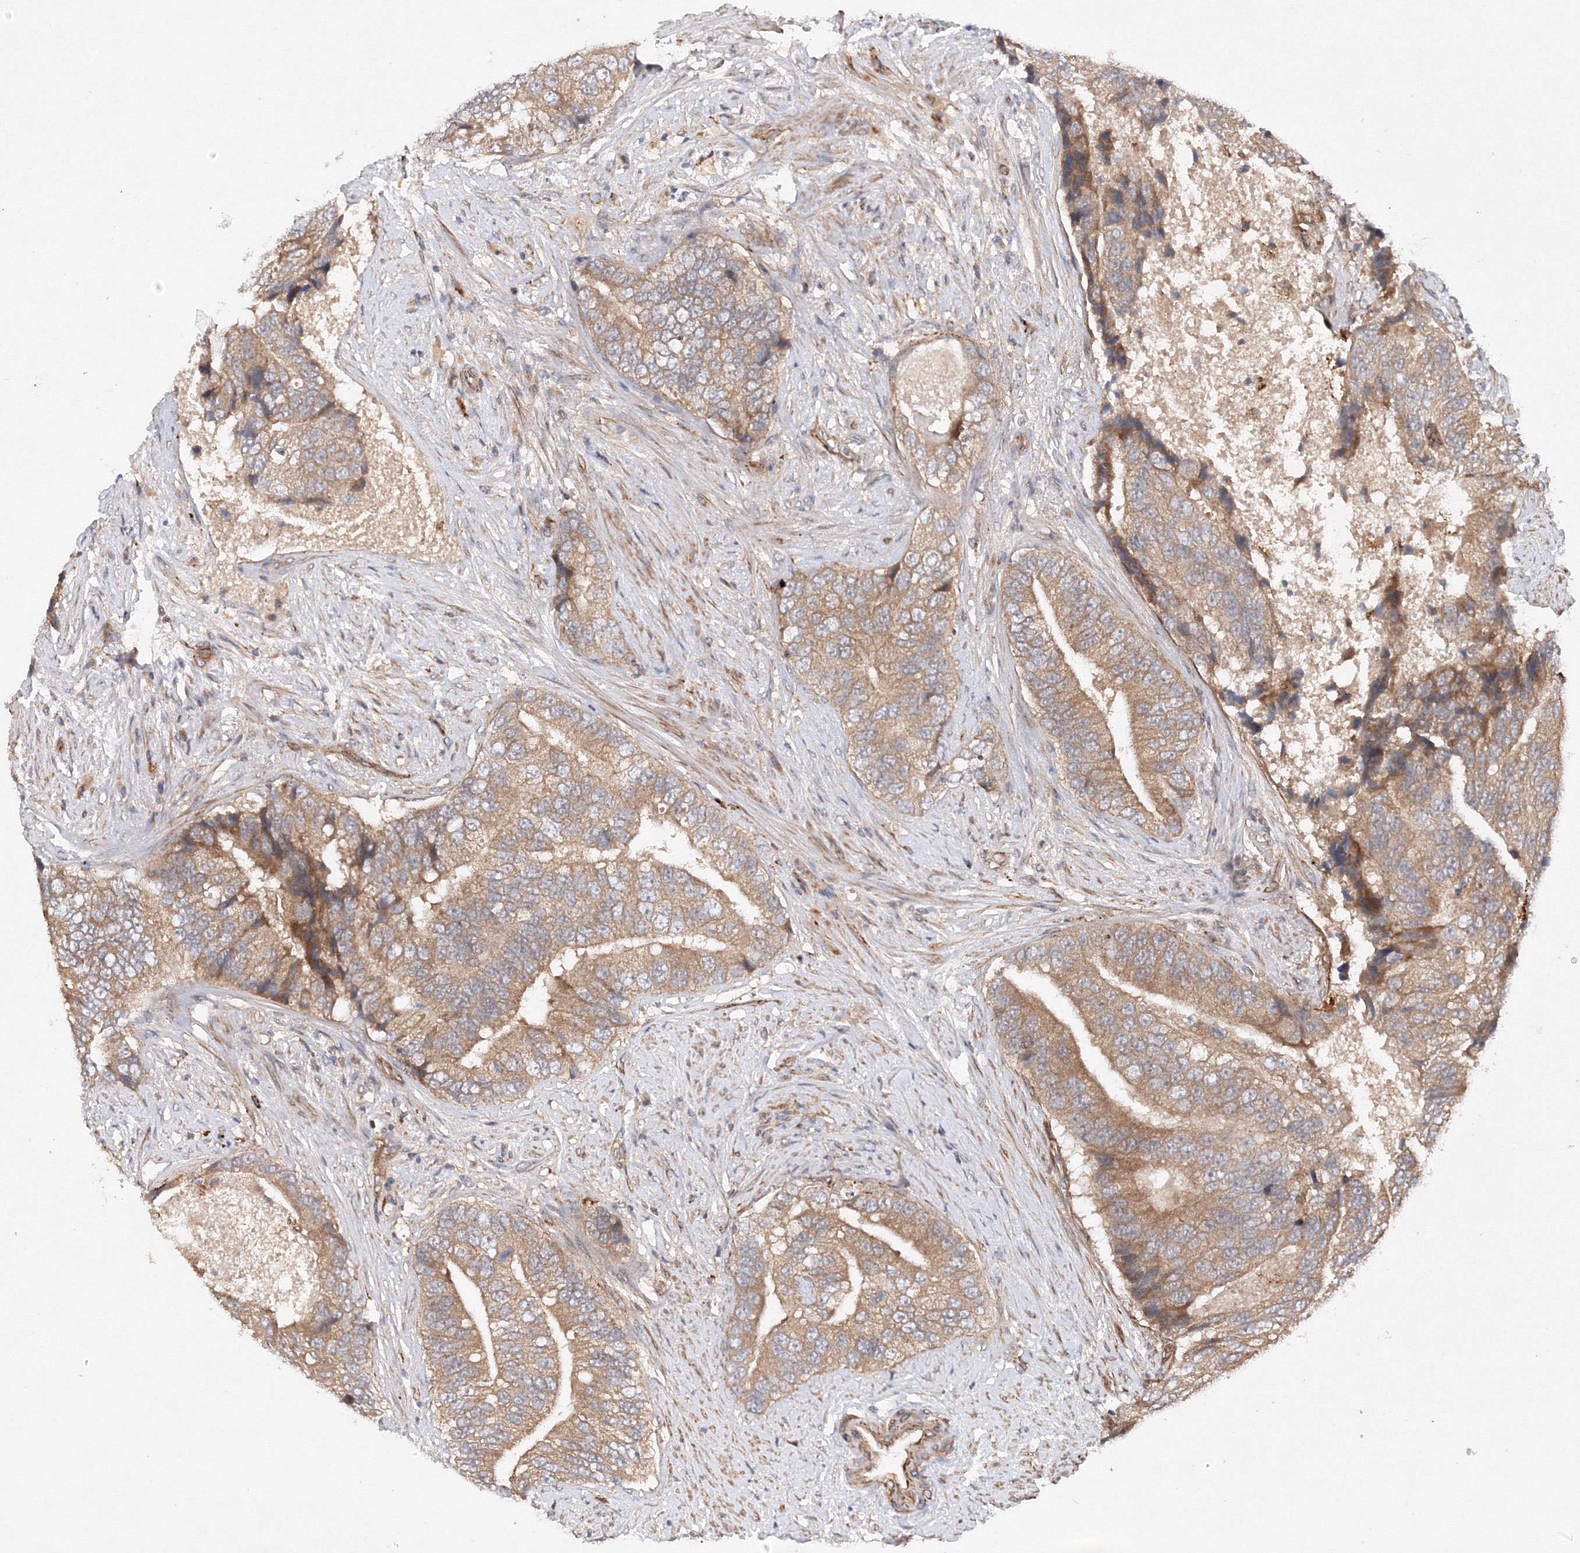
{"staining": {"intensity": "moderate", "quantity": ">75%", "location": "cytoplasmic/membranous"}, "tissue": "prostate cancer", "cell_type": "Tumor cells", "image_type": "cancer", "snomed": [{"axis": "morphology", "description": "Adenocarcinoma, High grade"}, {"axis": "topography", "description": "Prostate"}], "caption": "Prostate cancer stained with a brown dye demonstrates moderate cytoplasmic/membranous positive expression in about >75% of tumor cells.", "gene": "DCTD", "patient": {"sex": "male", "age": 70}}